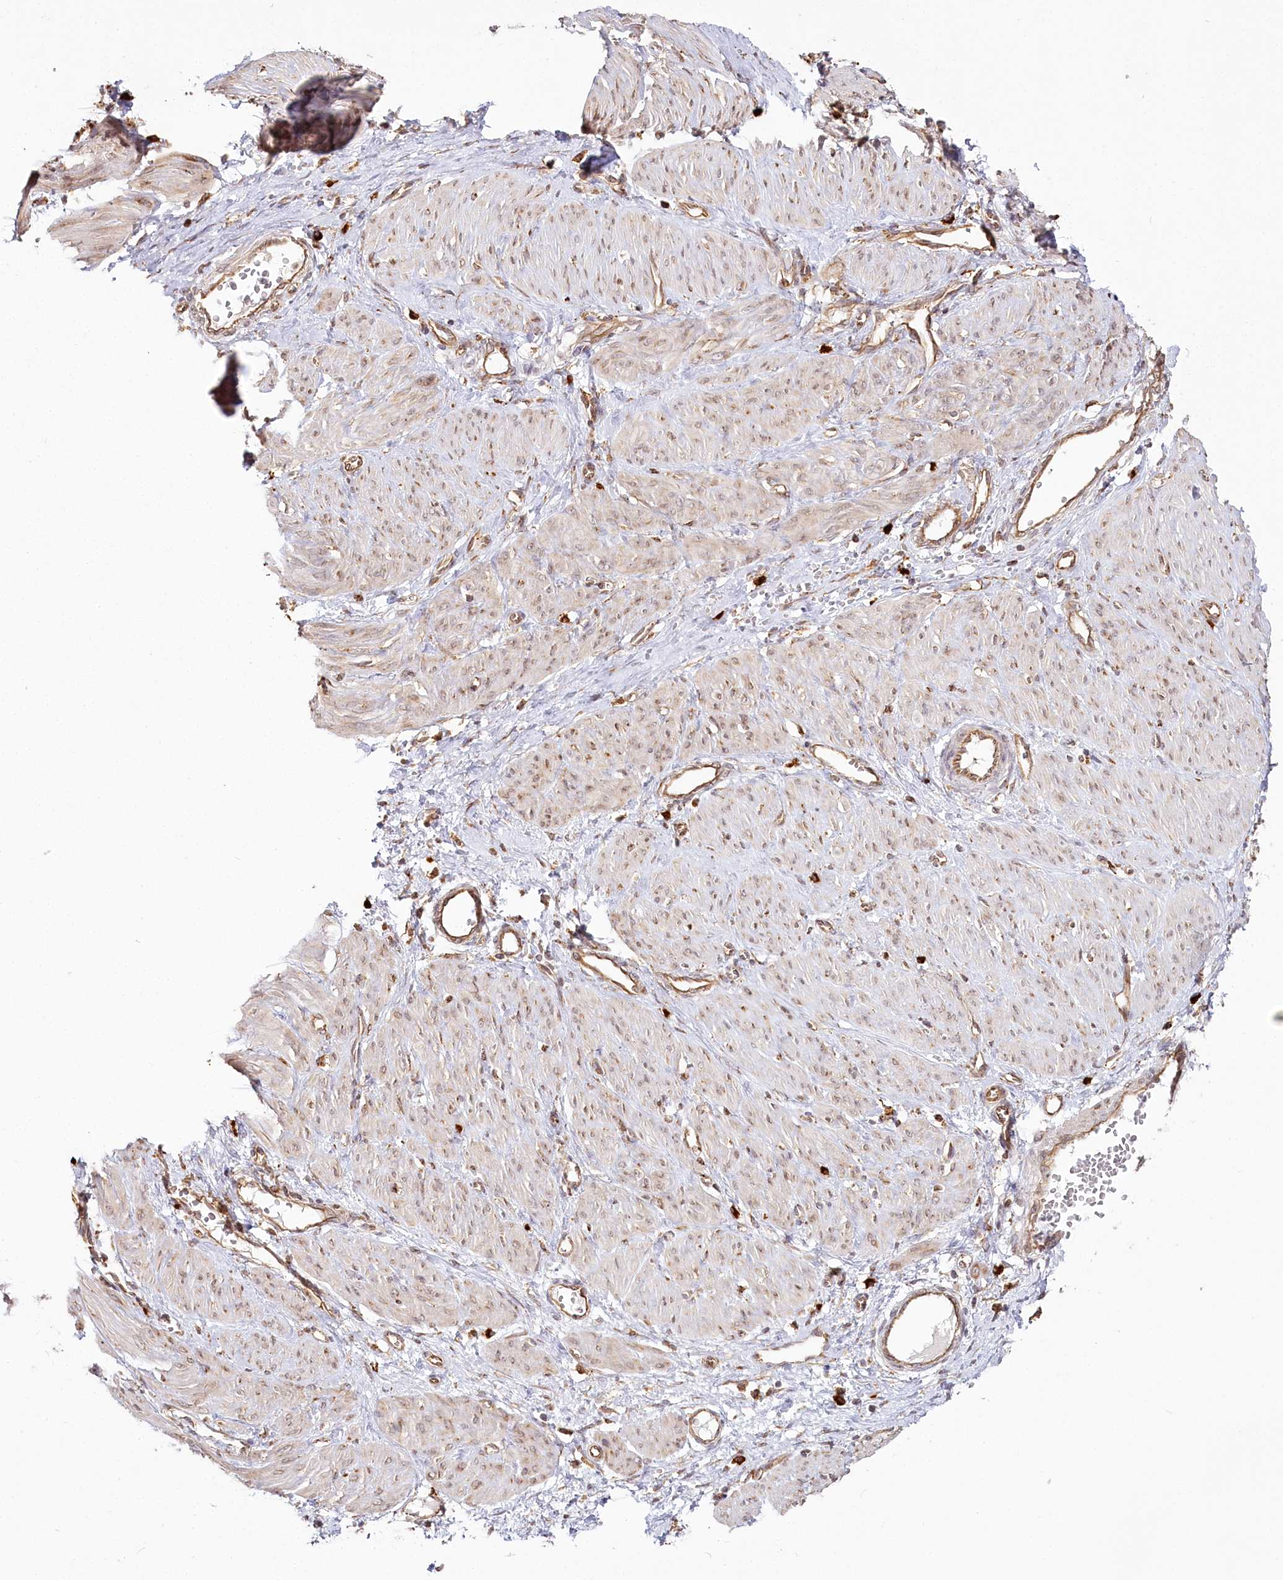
{"staining": {"intensity": "weak", "quantity": "25%-75%", "location": "cytoplasmic/membranous,nuclear"}, "tissue": "smooth muscle", "cell_type": "Smooth muscle cells", "image_type": "normal", "snomed": [{"axis": "morphology", "description": "Normal tissue, NOS"}, {"axis": "topography", "description": "Endometrium"}], "caption": "Smooth muscle stained with a brown dye displays weak cytoplasmic/membranous,nuclear positive staining in approximately 25%-75% of smooth muscle cells.", "gene": "FAM13A", "patient": {"sex": "female", "age": 33}}